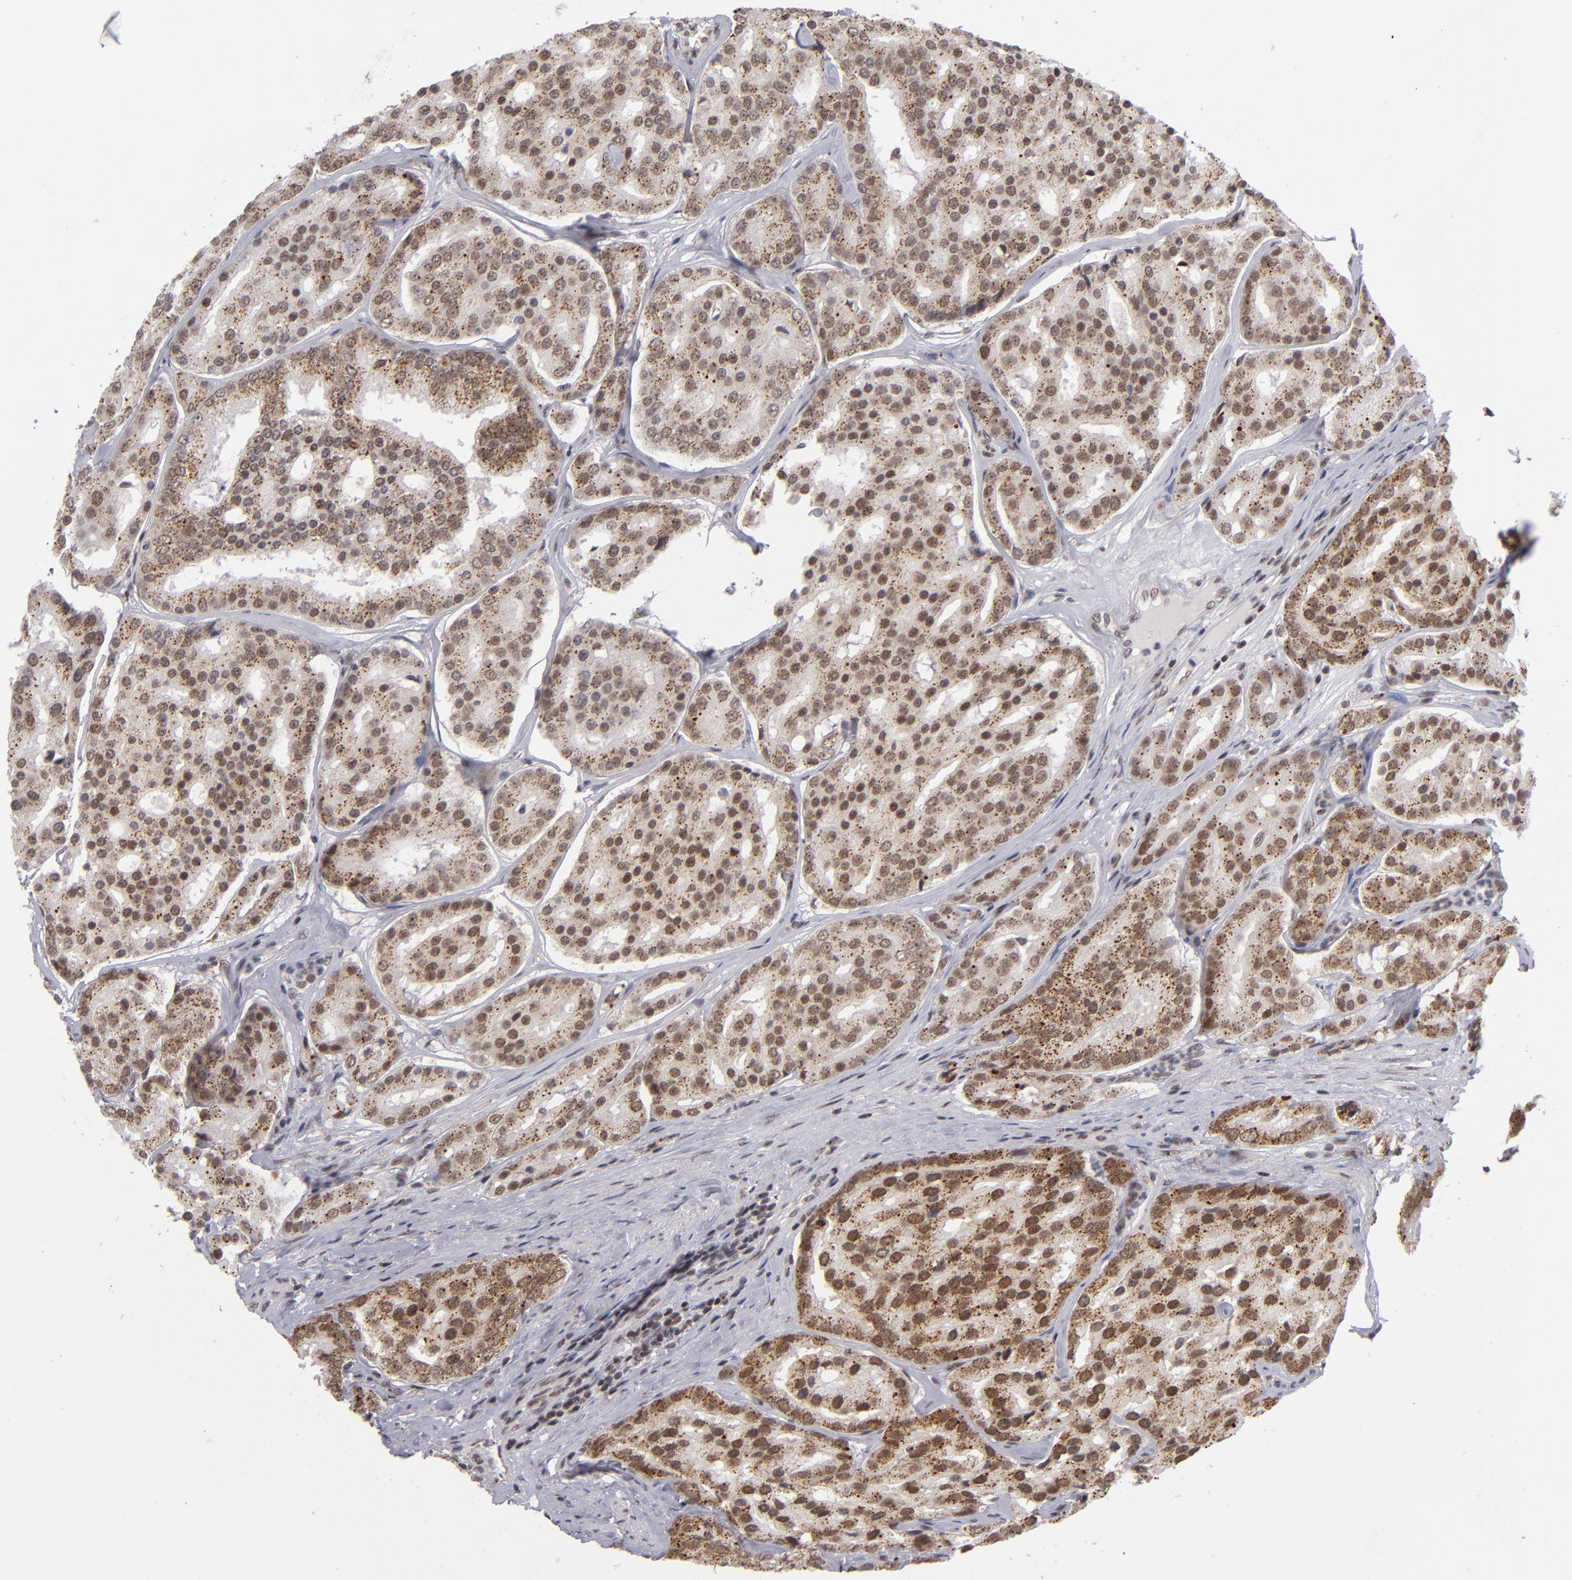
{"staining": {"intensity": "moderate", "quantity": ">75%", "location": "cytoplasmic/membranous,nuclear"}, "tissue": "prostate cancer", "cell_type": "Tumor cells", "image_type": "cancer", "snomed": [{"axis": "morphology", "description": "Adenocarcinoma, High grade"}, {"axis": "topography", "description": "Prostate"}], "caption": "The histopathology image reveals immunohistochemical staining of prostate high-grade adenocarcinoma. There is moderate cytoplasmic/membranous and nuclear expression is present in about >75% of tumor cells. Immunohistochemistry (ihc) stains the protein in brown and the nuclei are stained blue.", "gene": "MLLT3", "patient": {"sex": "male", "age": 64}}